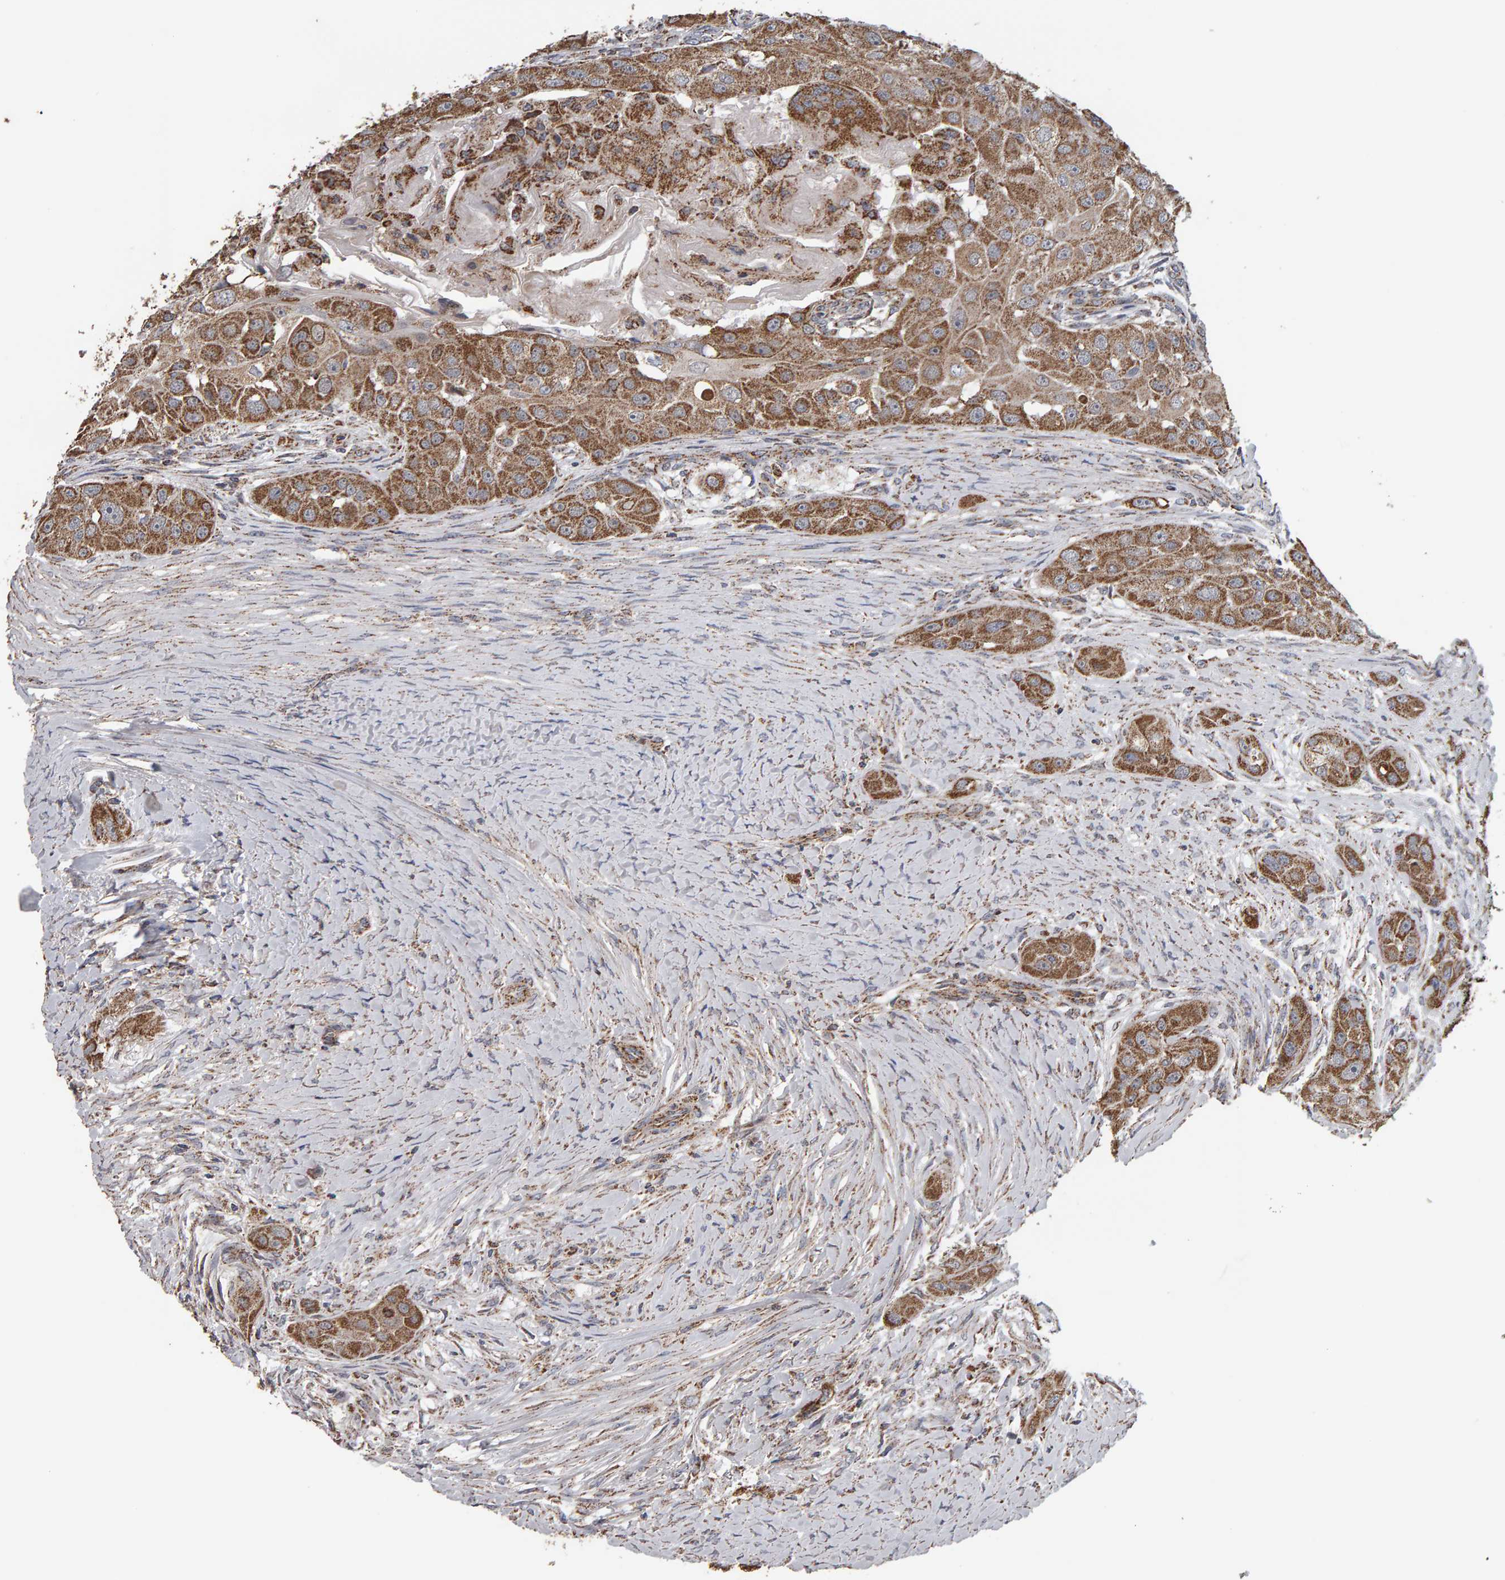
{"staining": {"intensity": "moderate", "quantity": ">75%", "location": "cytoplasmic/membranous"}, "tissue": "head and neck cancer", "cell_type": "Tumor cells", "image_type": "cancer", "snomed": [{"axis": "morphology", "description": "Normal tissue, NOS"}, {"axis": "morphology", "description": "Squamous cell carcinoma, NOS"}, {"axis": "topography", "description": "Skeletal muscle"}, {"axis": "topography", "description": "Head-Neck"}], "caption": "About >75% of tumor cells in human head and neck cancer display moderate cytoplasmic/membranous protein staining as visualized by brown immunohistochemical staining.", "gene": "TOM1L1", "patient": {"sex": "male", "age": 51}}